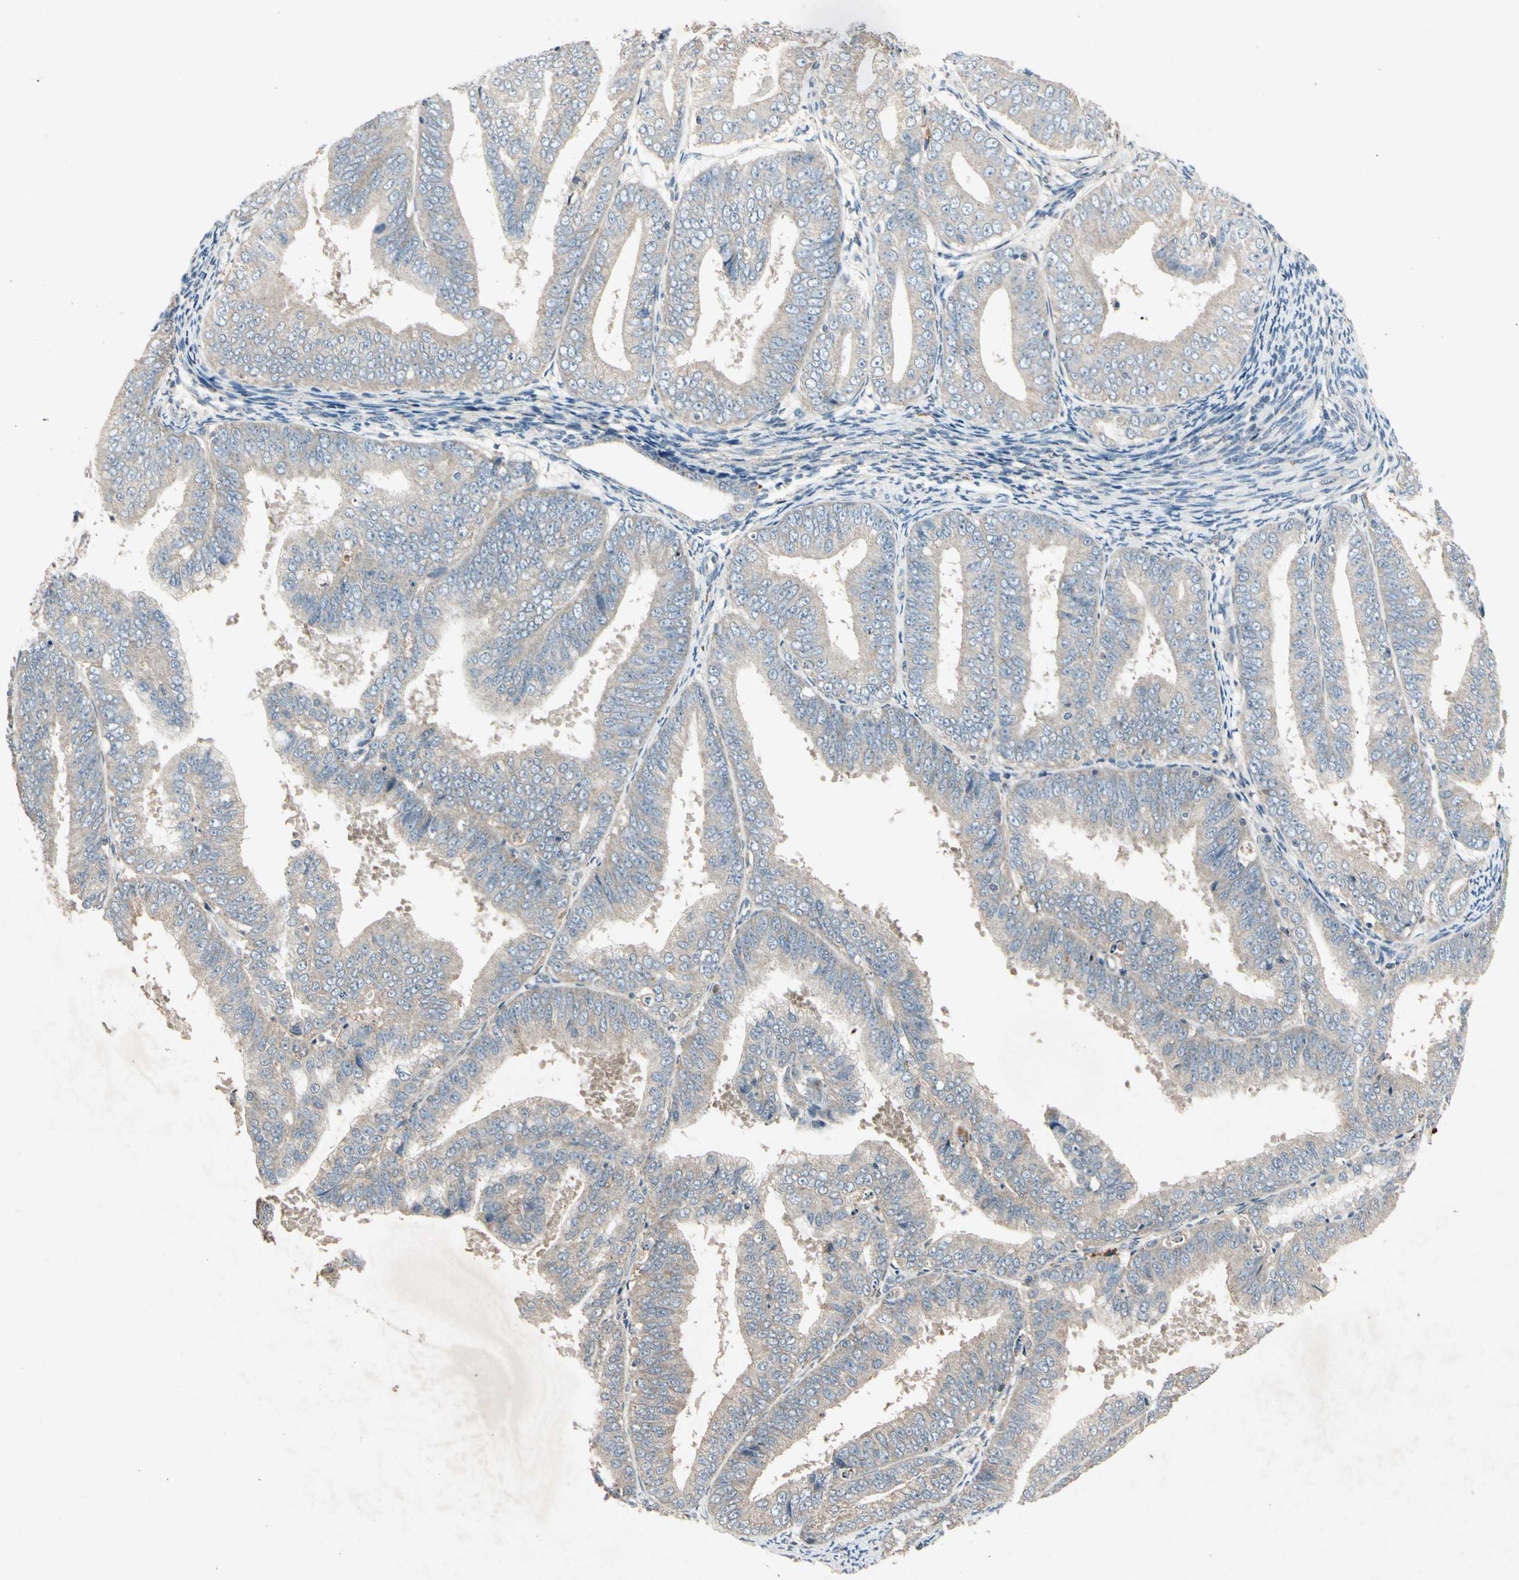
{"staining": {"intensity": "weak", "quantity": "25%-75%", "location": "cytoplasmic/membranous"}, "tissue": "endometrial cancer", "cell_type": "Tumor cells", "image_type": "cancer", "snomed": [{"axis": "morphology", "description": "Adenocarcinoma, NOS"}, {"axis": "topography", "description": "Endometrium"}], "caption": "Endometrial cancer (adenocarcinoma) stained for a protein exhibits weak cytoplasmic/membranous positivity in tumor cells.", "gene": "GPLD1", "patient": {"sex": "female", "age": 63}}